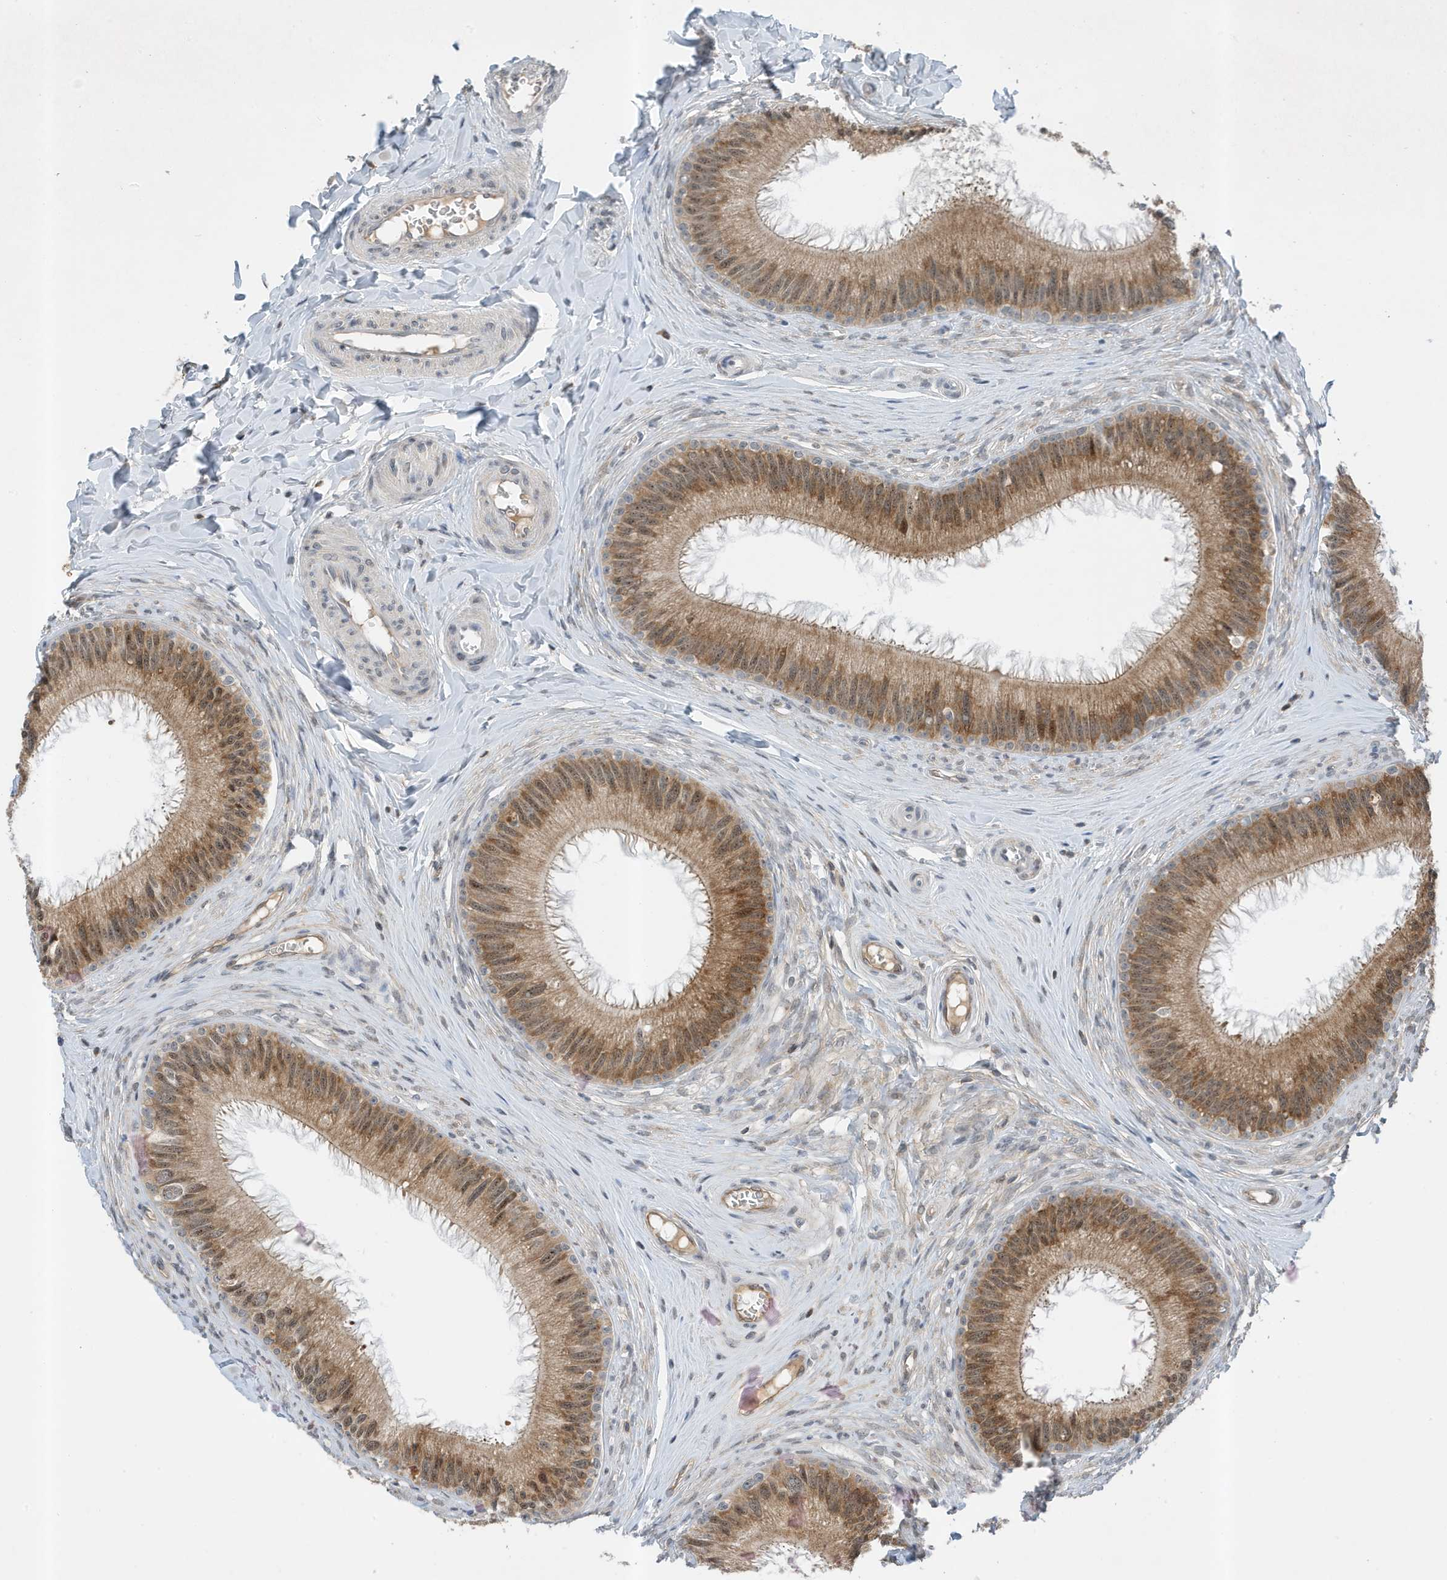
{"staining": {"intensity": "moderate", "quantity": ">75%", "location": "cytoplasmic/membranous"}, "tissue": "epididymis", "cell_type": "Glandular cells", "image_type": "normal", "snomed": [{"axis": "morphology", "description": "Normal tissue, NOS"}, {"axis": "topography", "description": "Epididymis"}], "caption": "Epididymis stained with DAB immunohistochemistry shows medium levels of moderate cytoplasmic/membranous positivity in approximately >75% of glandular cells. (Stains: DAB (3,3'-diaminobenzidine) in brown, nuclei in blue, Microscopy: brightfield microscopy at high magnification).", "gene": "MAST3", "patient": {"sex": "male", "age": 27}}